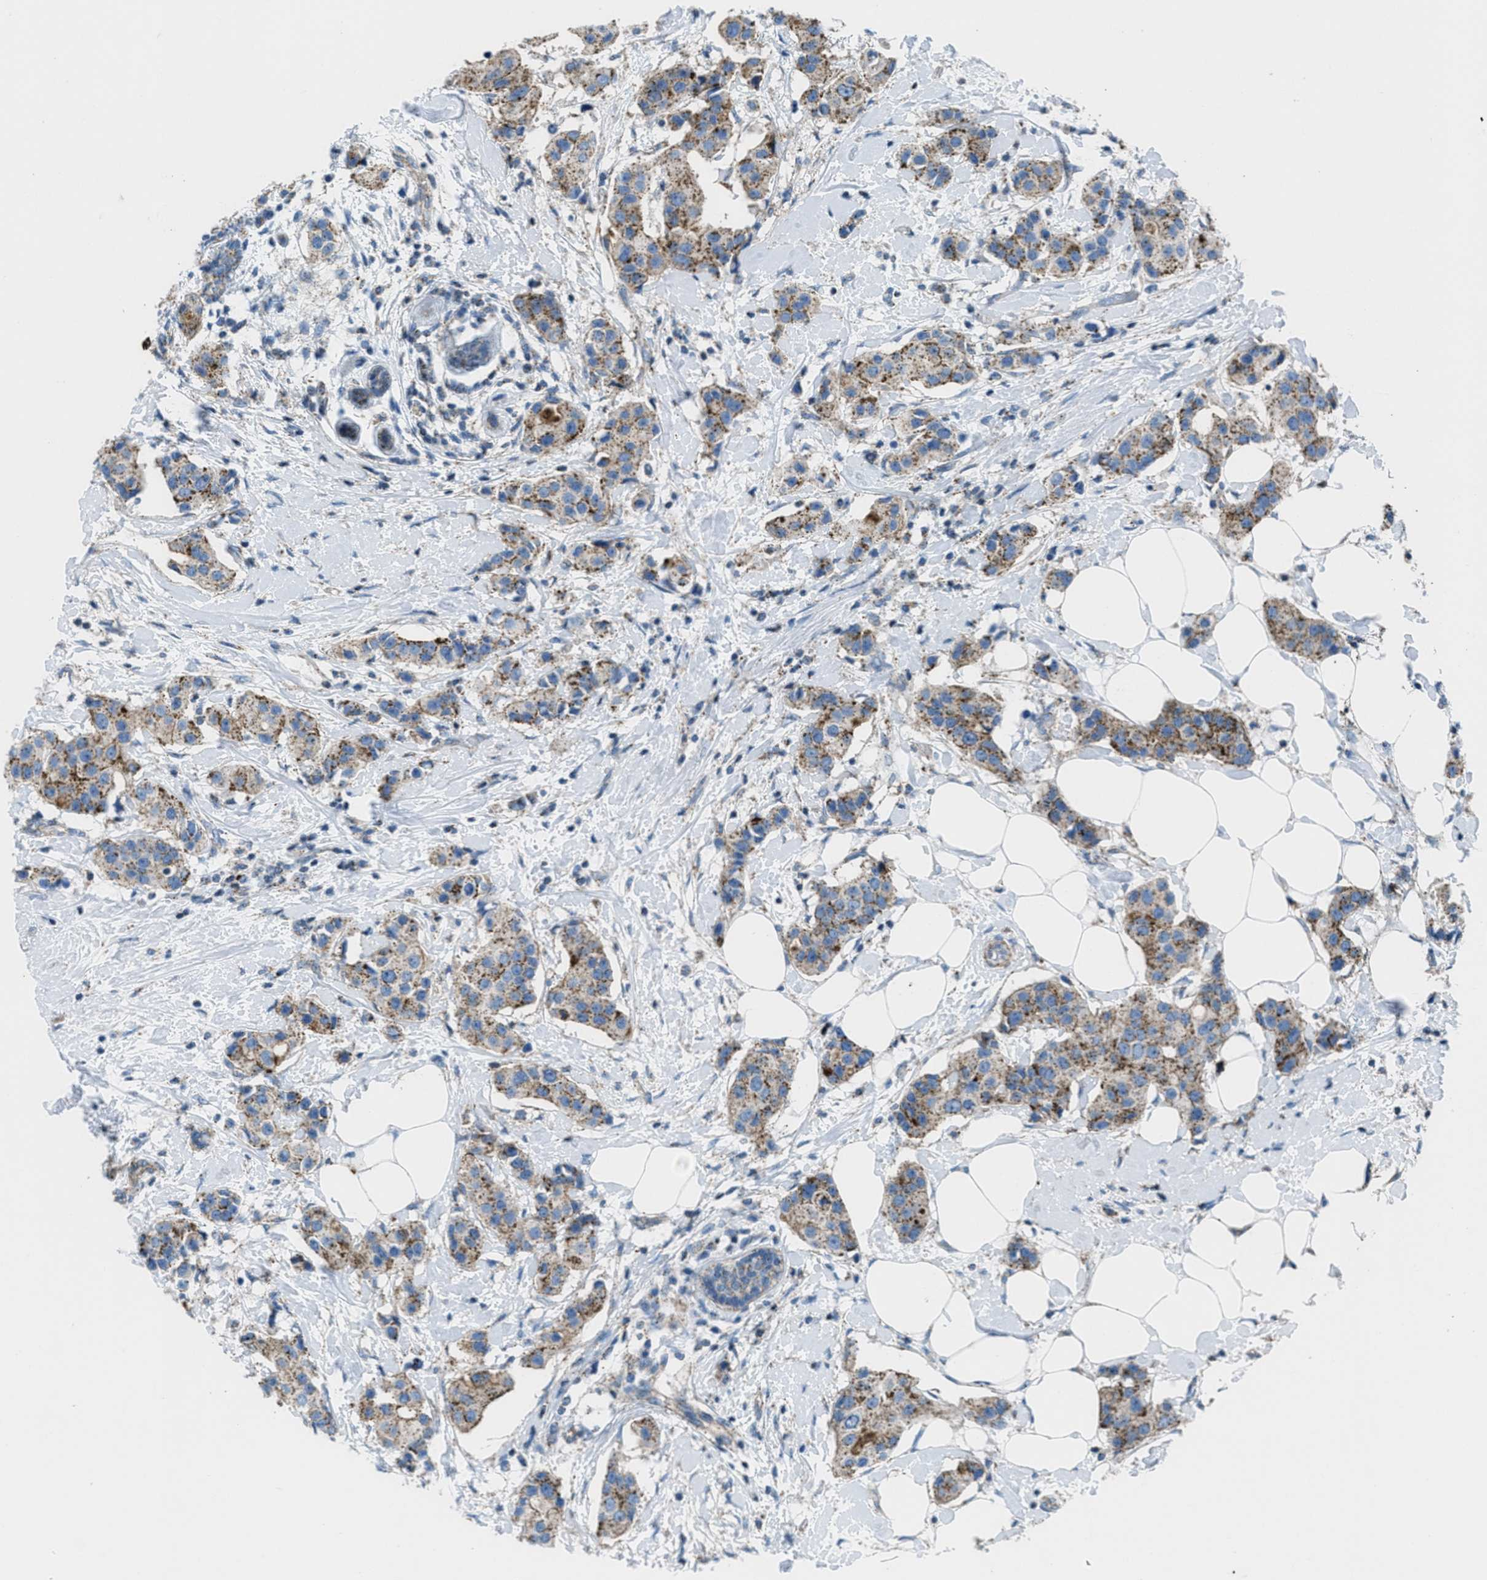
{"staining": {"intensity": "moderate", "quantity": ">75%", "location": "cytoplasmic/membranous"}, "tissue": "breast cancer", "cell_type": "Tumor cells", "image_type": "cancer", "snomed": [{"axis": "morphology", "description": "Normal tissue, NOS"}, {"axis": "morphology", "description": "Duct carcinoma"}, {"axis": "topography", "description": "Breast"}], "caption": "Human breast cancer (intraductal carcinoma) stained with a protein marker reveals moderate staining in tumor cells.", "gene": "MFSD13A", "patient": {"sex": "female", "age": 39}}